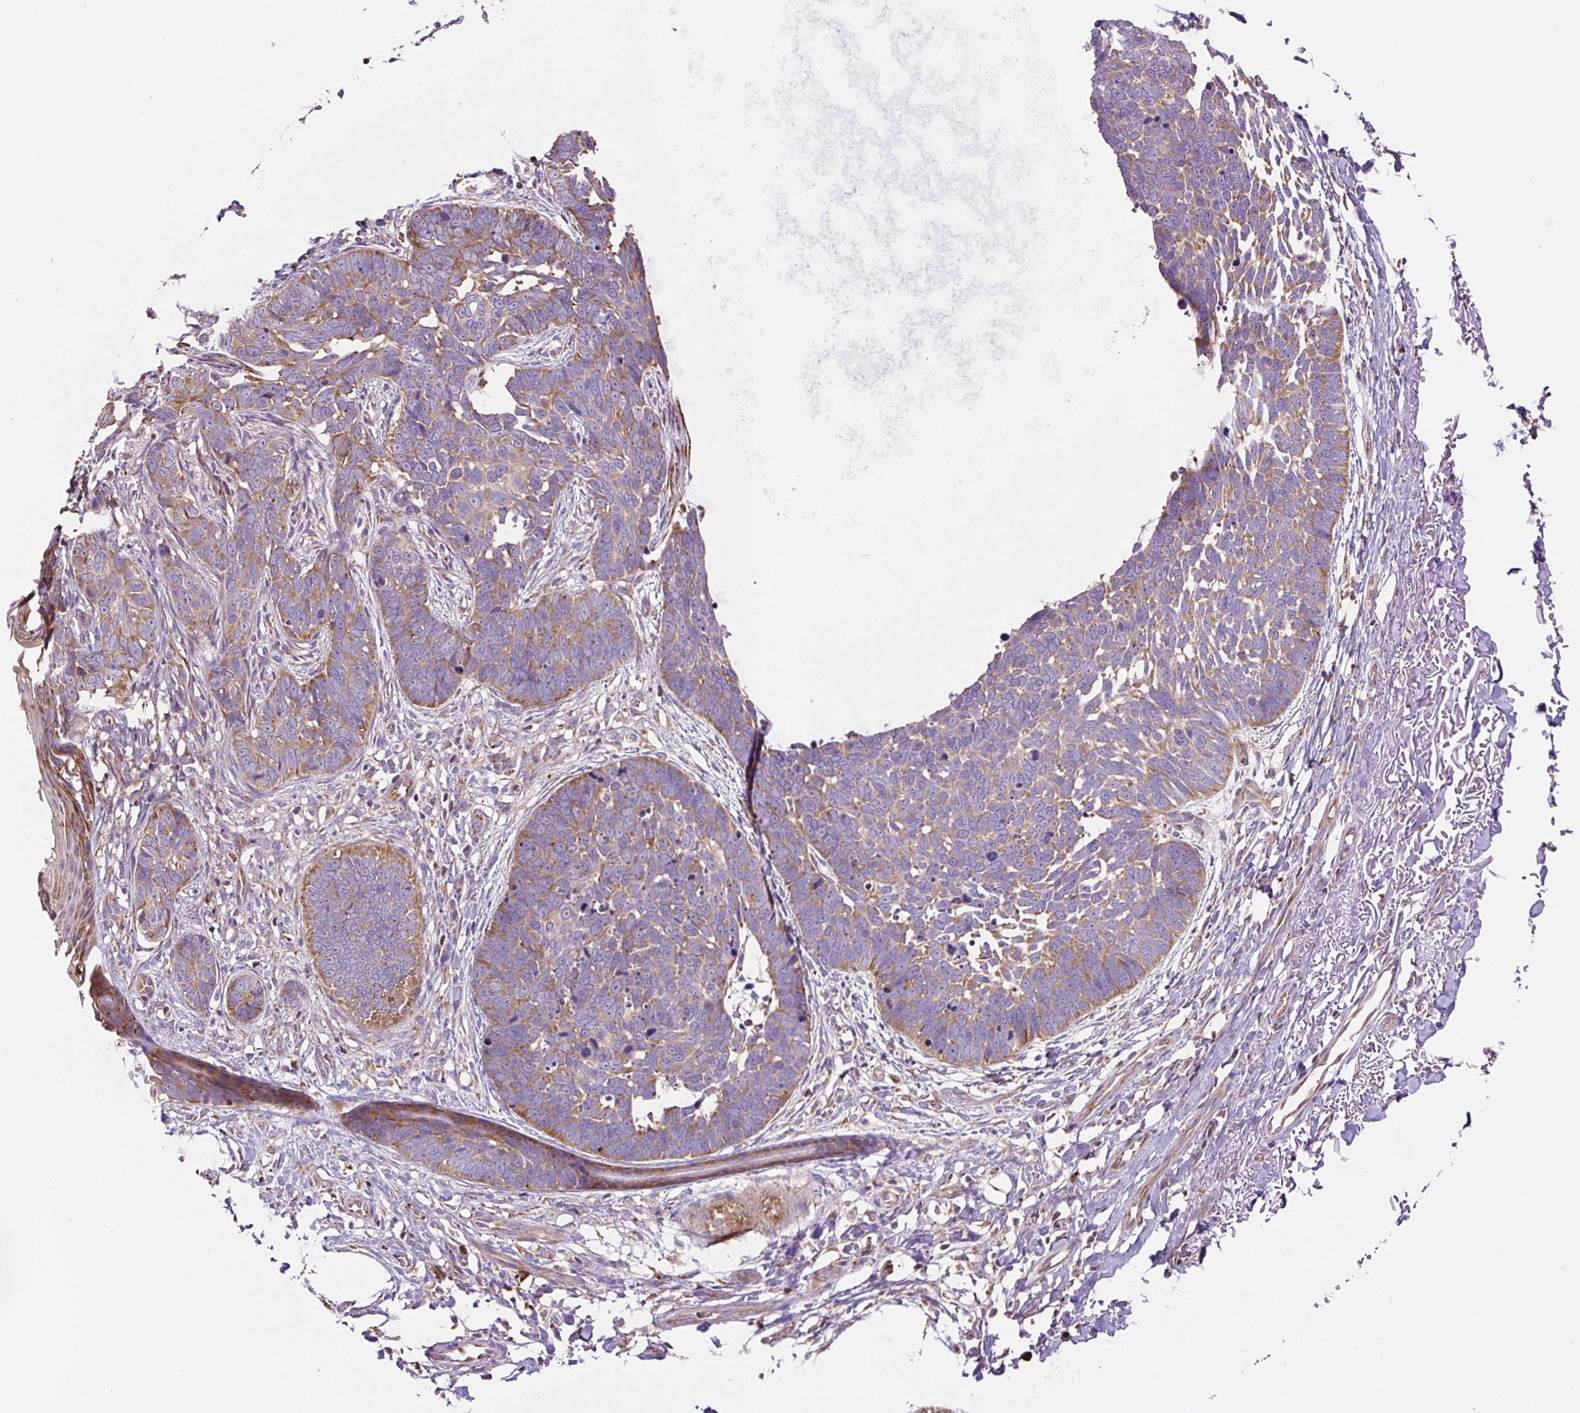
{"staining": {"intensity": "moderate", "quantity": ">75%", "location": "cytoplasmic/membranous"}, "tissue": "skin cancer", "cell_type": "Tumor cells", "image_type": "cancer", "snomed": [{"axis": "morphology", "description": "Normal tissue, NOS"}, {"axis": "morphology", "description": "Basal cell carcinoma"}, {"axis": "topography", "description": "Skin"}], "caption": "A brown stain highlights moderate cytoplasmic/membranous staining of a protein in skin basal cell carcinoma tumor cells. (DAB (3,3'-diaminobenzidine) IHC, brown staining for protein, blue staining for nuclei).", "gene": "RPS23", "patient": {"sex": "male", "age": 77}}